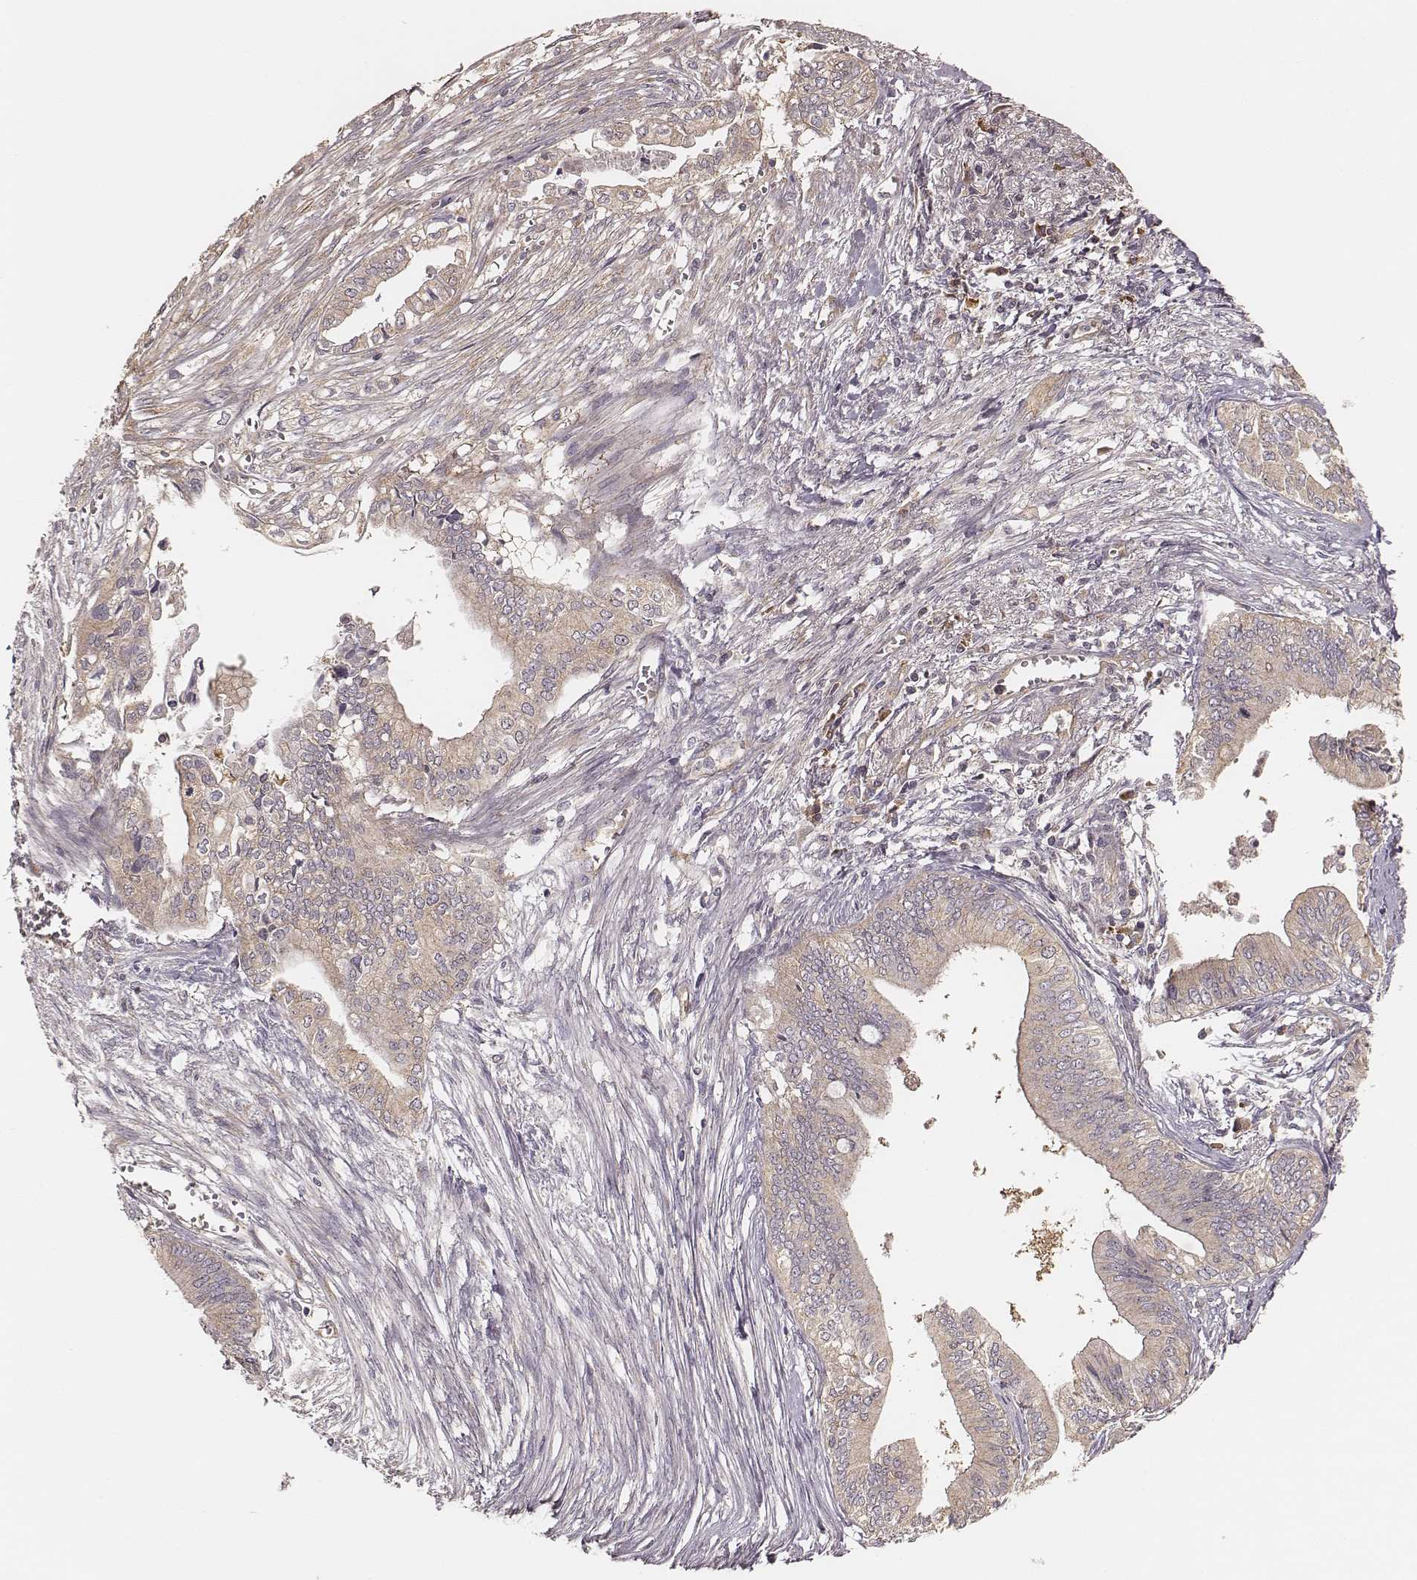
{"staining": {"intensity": "weak", "quantity": "<25%", "location": "cytoplasmic/membranous"}, "tissue": "pancreatic cancer", "cell_type": "Tumor cells", "image_type": "cancer", "snomed": [{"axis": "morphology", "description": "Adenocarcinoma, NOS"}, {"axis": "topography", "description": "Pancreas"}], "caption": "Immunohistochemistry (IHC) of pancreatic cancer displays no expression in tumor cells.", "gene": "CARS1", "patient": {"sex": "female", "age": 61}}